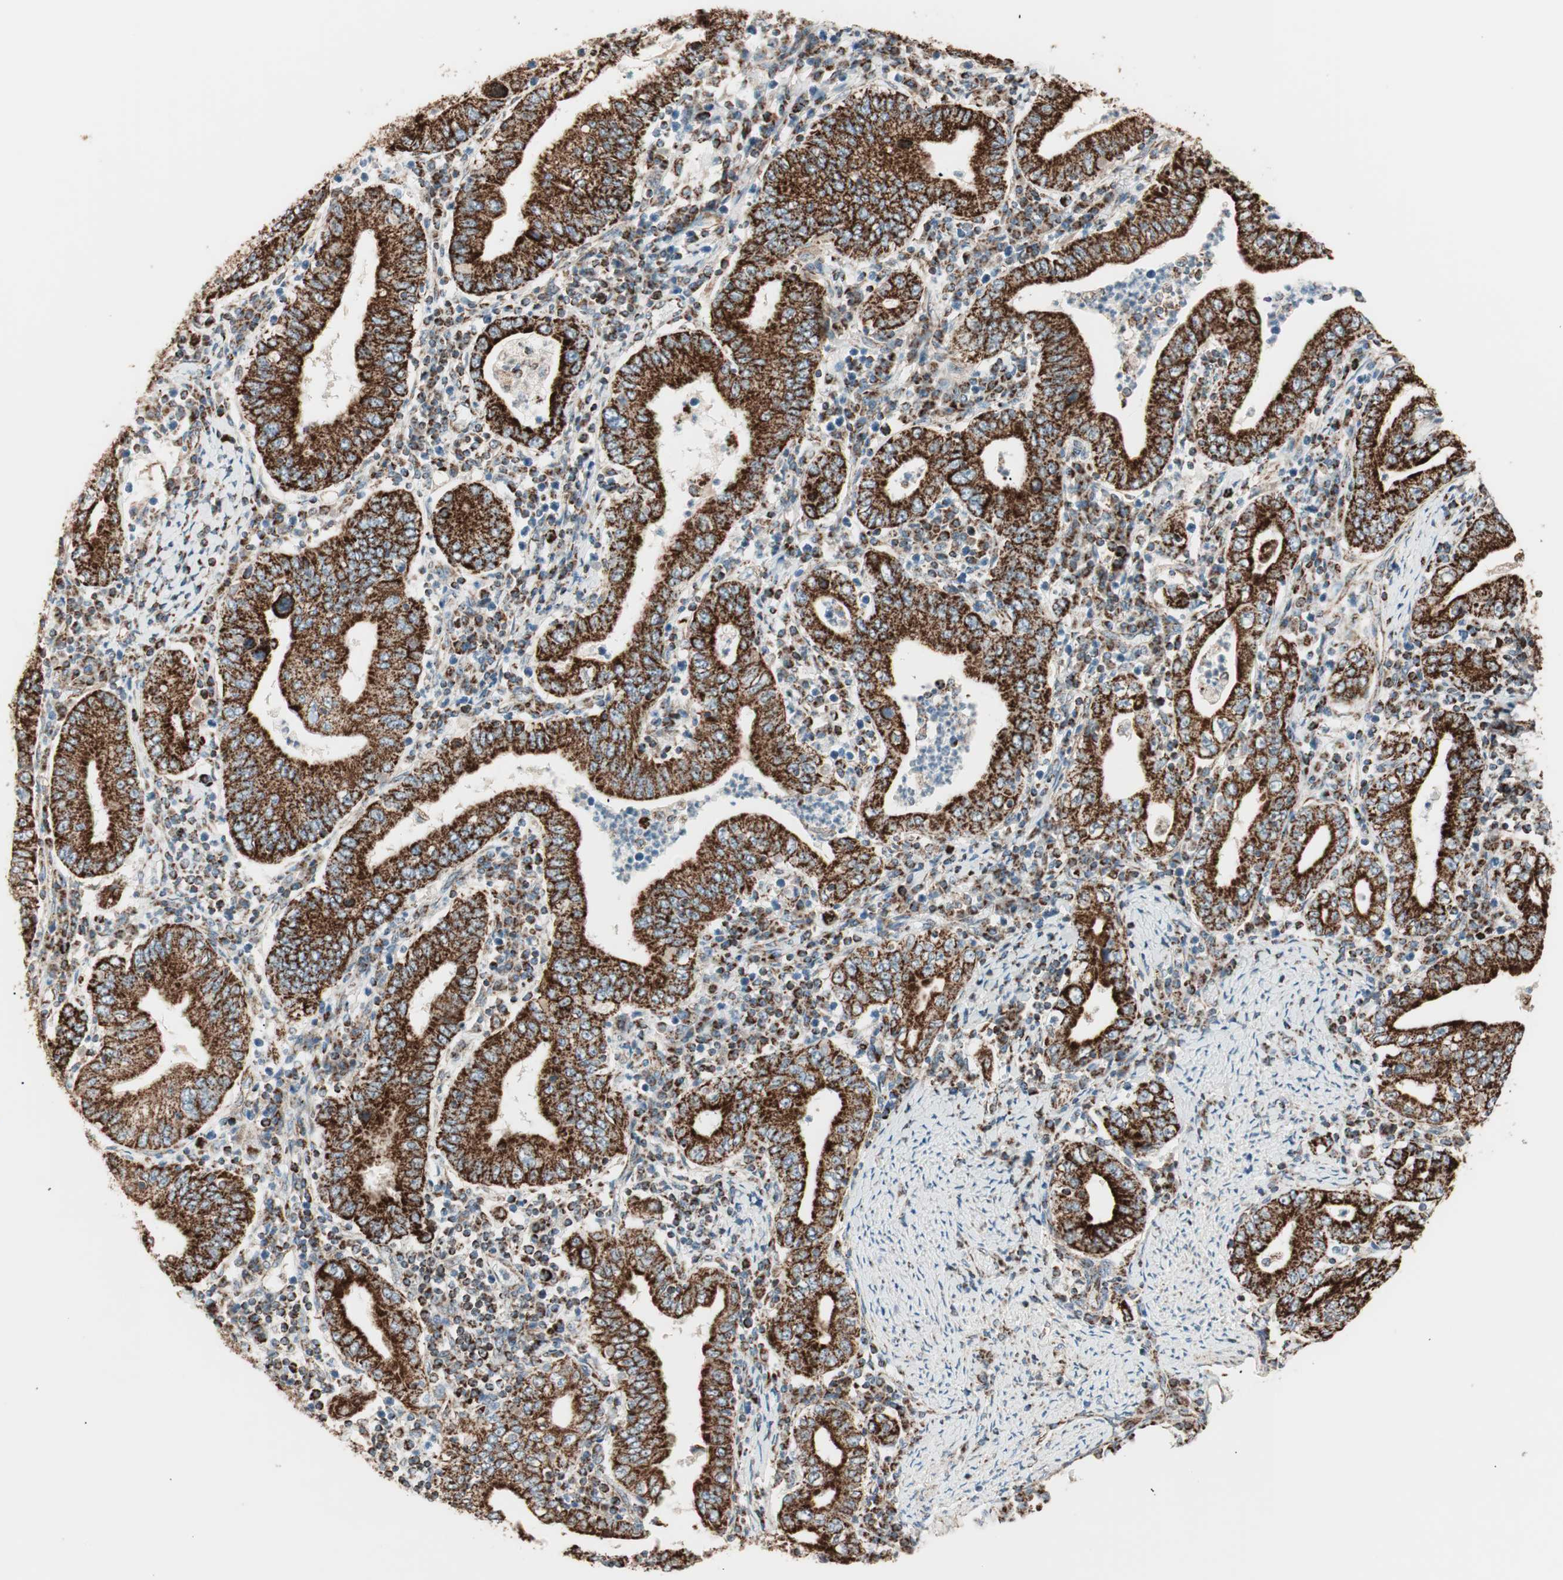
{"staining": {"intensity": "strong", "quantity": ">75%", "location": "cytoplasmic/membranous"}, "tissue": "stomach cancer", "cell_type": "Tumor cells", "image_type": "cancer", "snomed": [{"axis": "morphology", "description": "Normal tissue, NOS"}, {"axis": "morphology", "description": "Adenocarcinoma, NOS"}, {"axis": "topography", "description": "Esophagus"}, {"axis": "topography", "description": "Stomach, upper"}, {"axis": "topography", "description": "Peripheral nerve tissue"}], "caption": "Protein staining of stomach cancer tissue reveals strong cytoplasmic/membranous positivity in approximately >75% of tumor cells.", "gene": "TOMM22", "patient": {"sex": "male", "age": 62}}